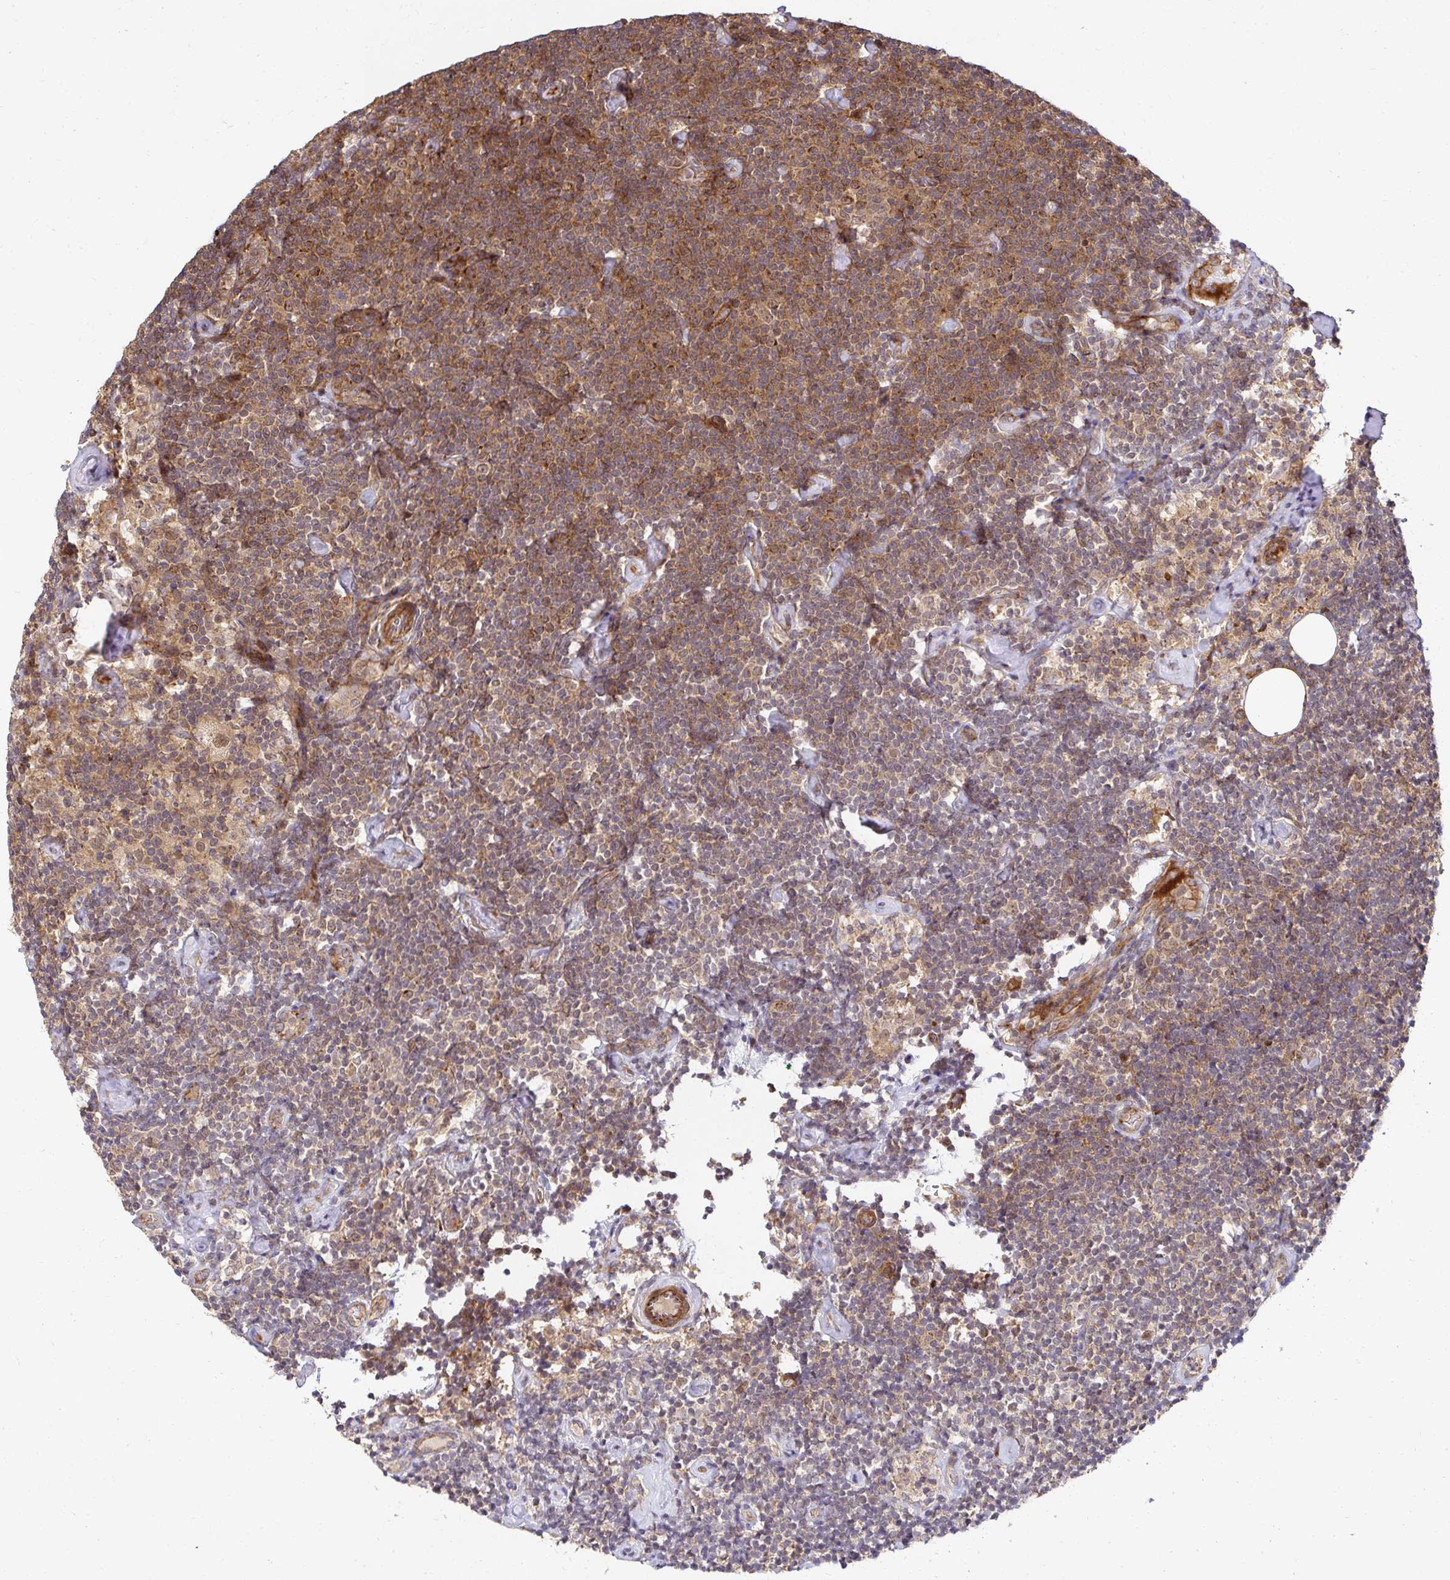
{"staining": {"intensity": "weak", "quantity": "25%-75%", "location": "cytoplasmic/membranous"}, "tissue": "lymphoma", "cell_type": "Tumor cells", "image_type": "cancer", "snomed": [{"axis": "morphology", "description": "Malignant lymphoma, non-Hodgkin's type, Low grade"}, {"axis": "topography", "description": "Lymph node"}], "caption": "The micrograph exhibits staining of lymphoma, revealing weak cytoplasmic/membranous protein expression (brown color) within tumor cells. The protein is stained brown, and the nuclei are stained in blue (DAB (3,3'-diaminobenzidine) IHC with brightfield microscopy, high magnification).", "gene": "PSMA4", "patient": {"sex": "male", "age": 81}}